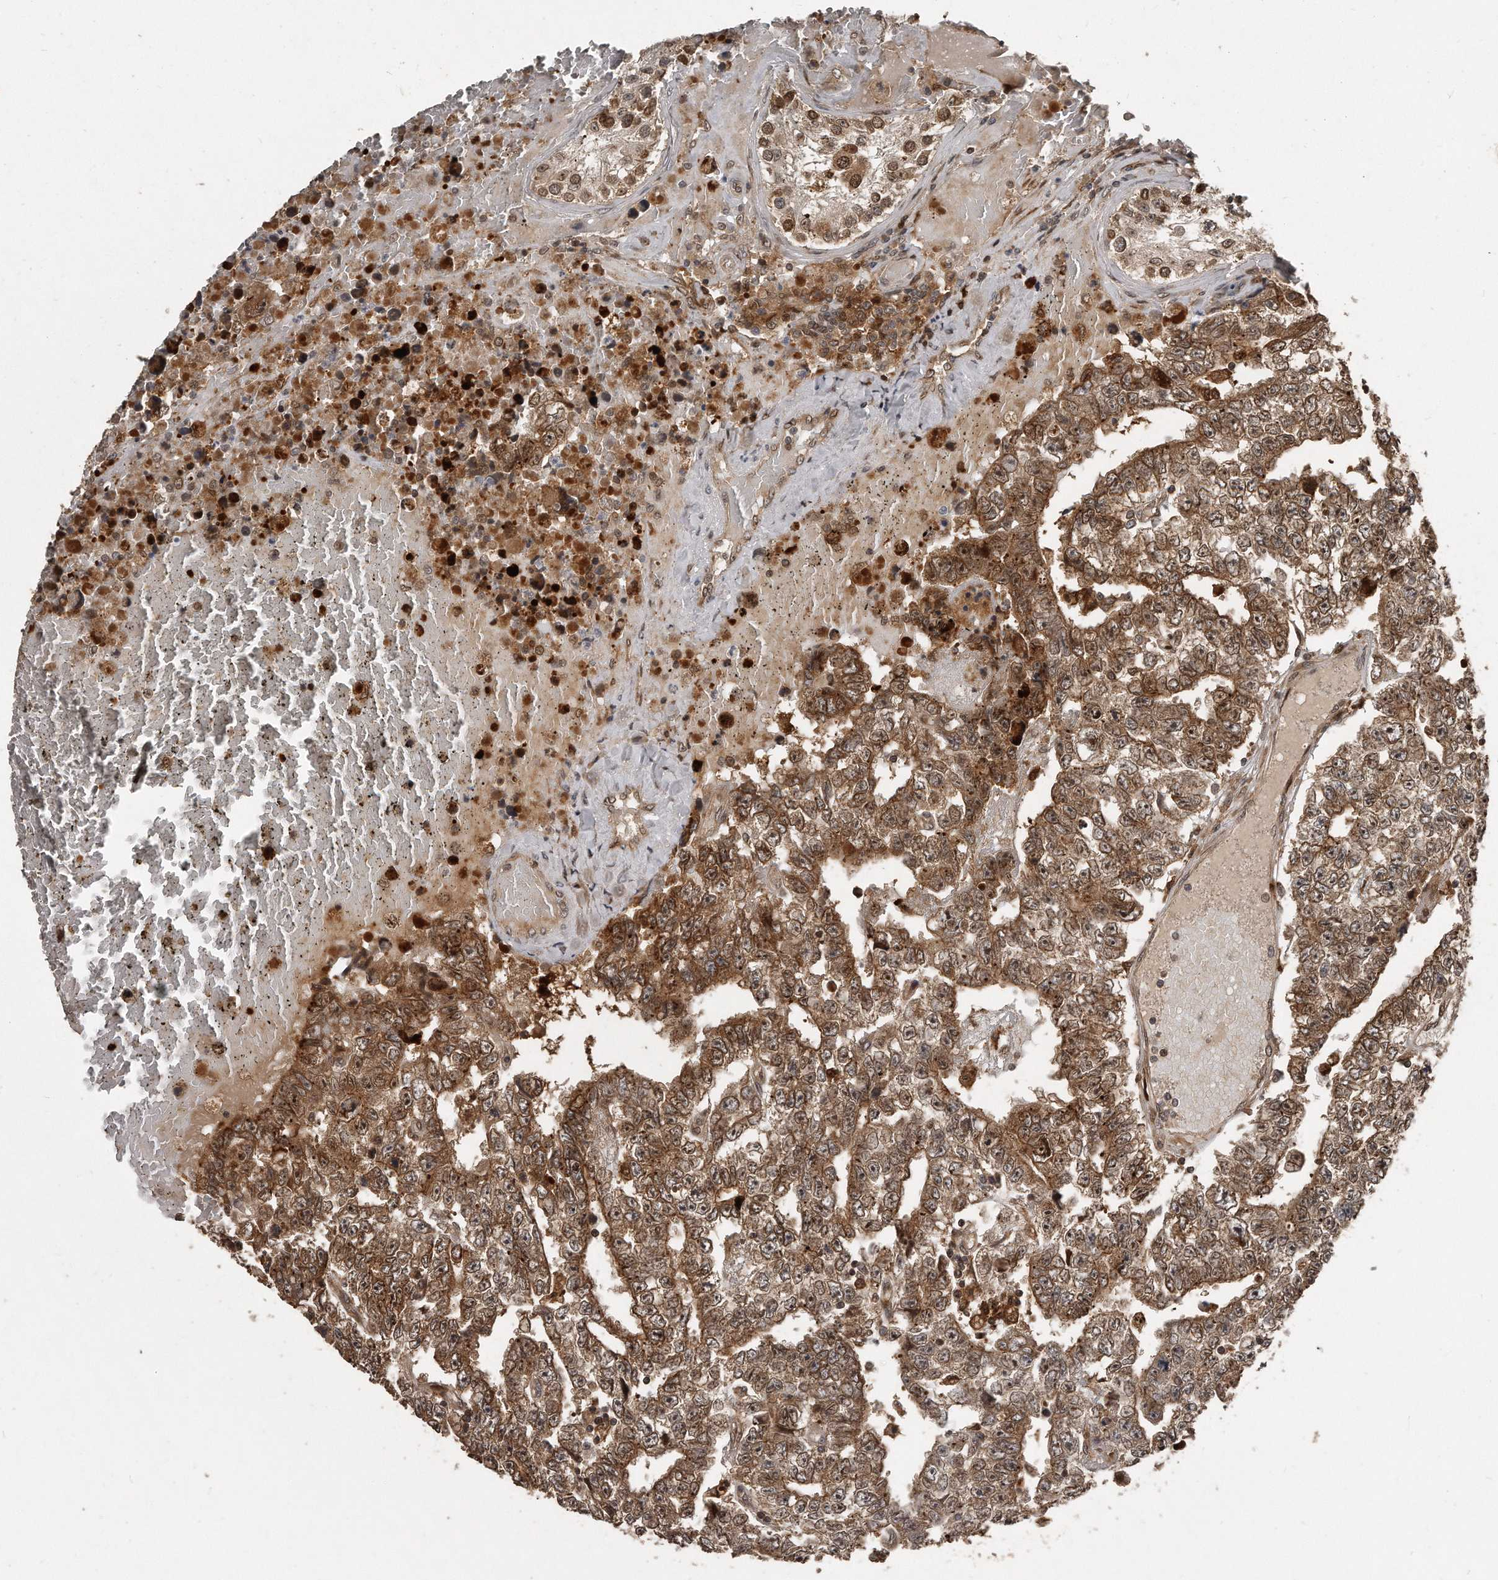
{"staining": {"intensity": "strong", "quantity": ">75%", "location": "cytoplasmic/membranous,nuclear"}, "tissue": "testis cancer", "cell_type": "Tumor cells", "image_type": "cancer", "snomed": [{"axis": "morphology", "description": "Carcinoma, Embryonal, NOS"}, {"axis": "topography", "description": "Testis"}], "caption": "Protein expression analysis of human testis cancer reveals strong cytoplasmic/membranous and nuclear staining in about >75% of tumor cells. (DAB (3,3'-diaminobenzidine) IHC with brightfield microscopy, high magnification).", "gene": "GCH1", "patient": {"sex": "male", "age": 25}}